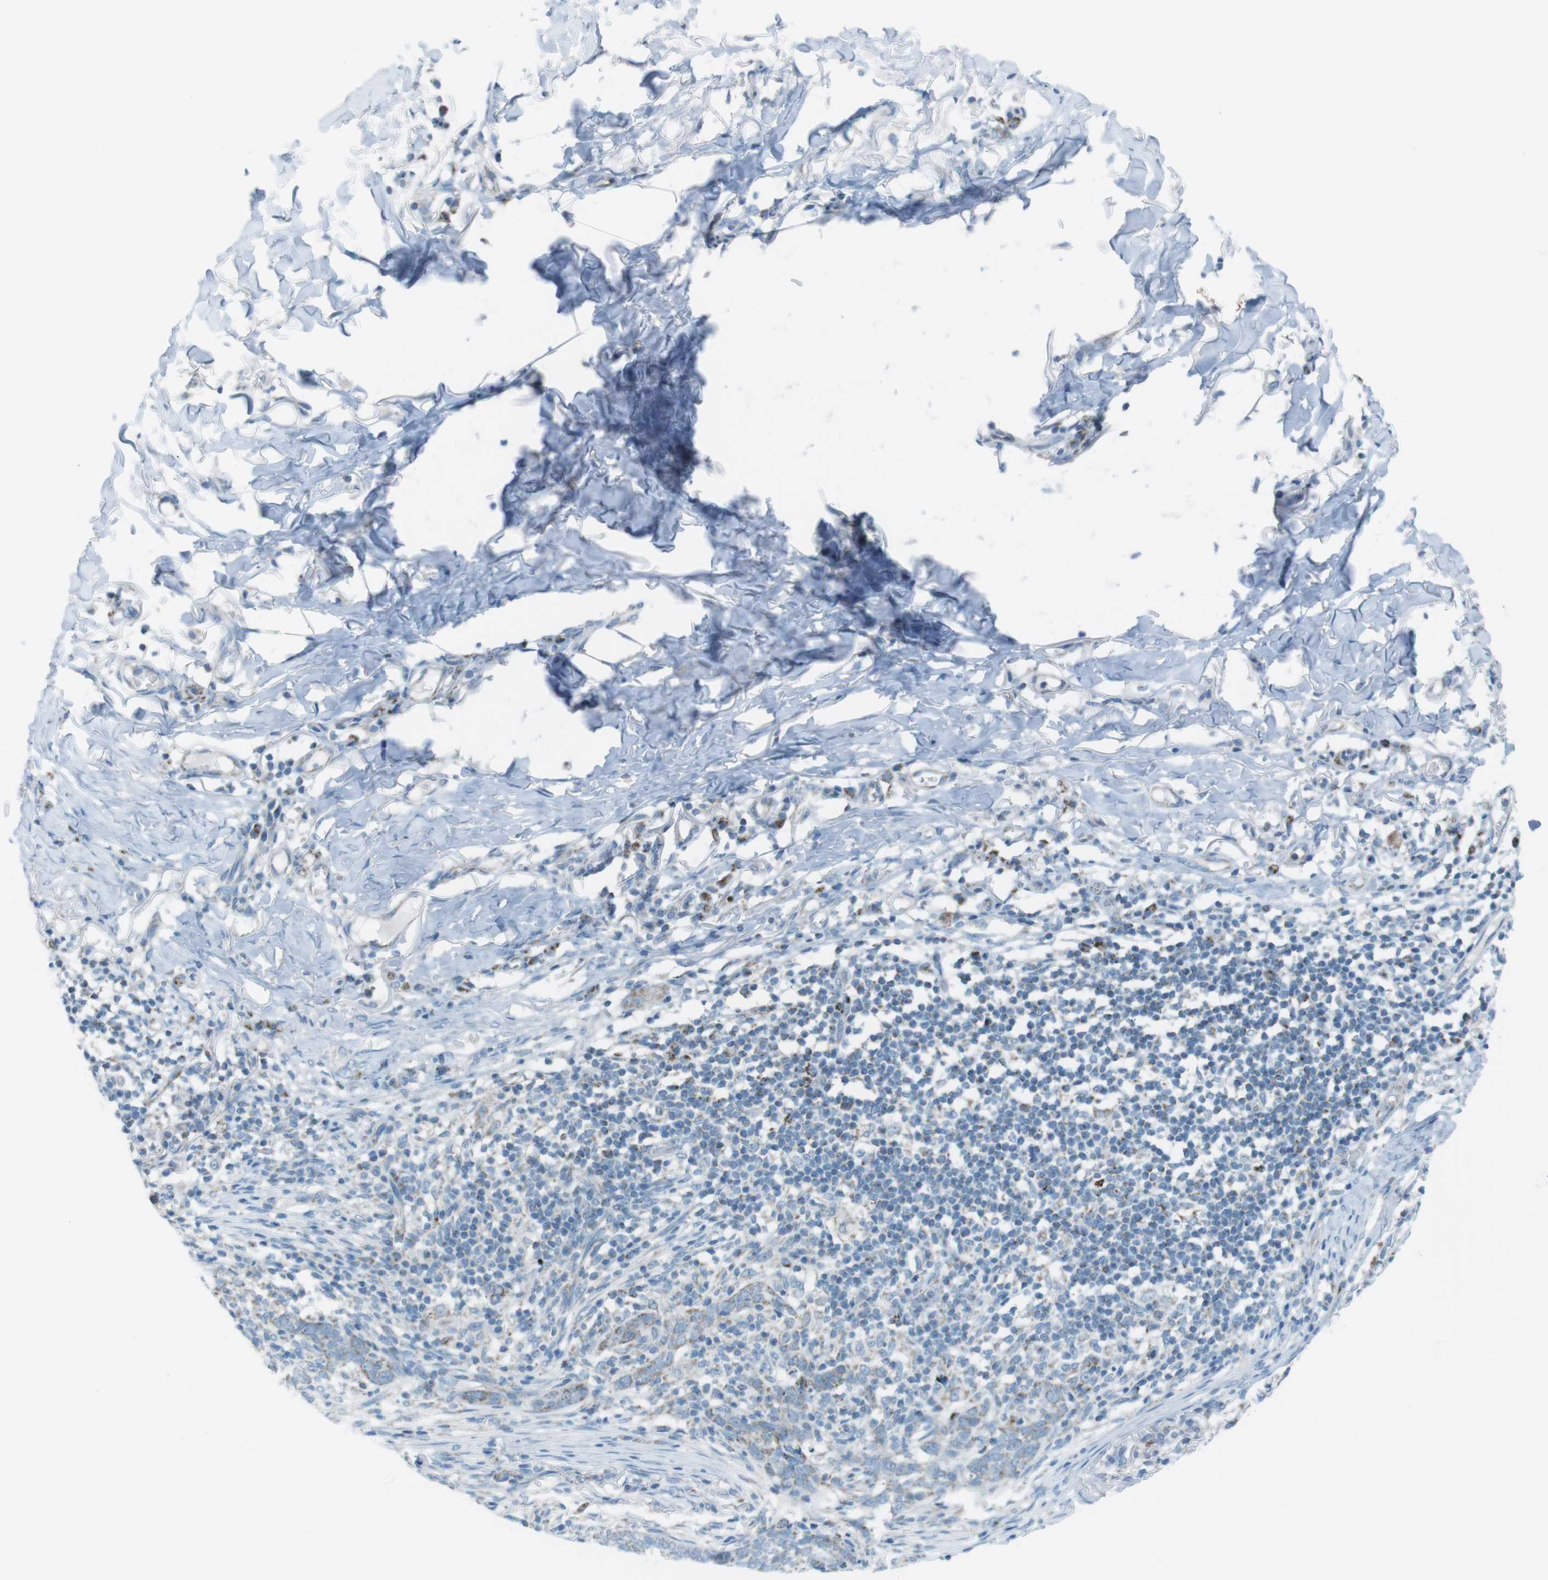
{"staining": {"intensity": "weak", "quantity": "<25%", "location": "cytoplasmic/membranous"}, "tissue": "skin cancer", "cell_type": "Tumor cells", "image_type": "cancer", "snomed": [{"axis": "morphology", "description": "Basal cell carcinoma"}, {"axis": "topography", "description": "Skin"}], "caption": "The image shows no significant expression in tumor cells of skin cancer.", "gene": "DNAJA3", "patient": {"sex": "male", "age": 85}}